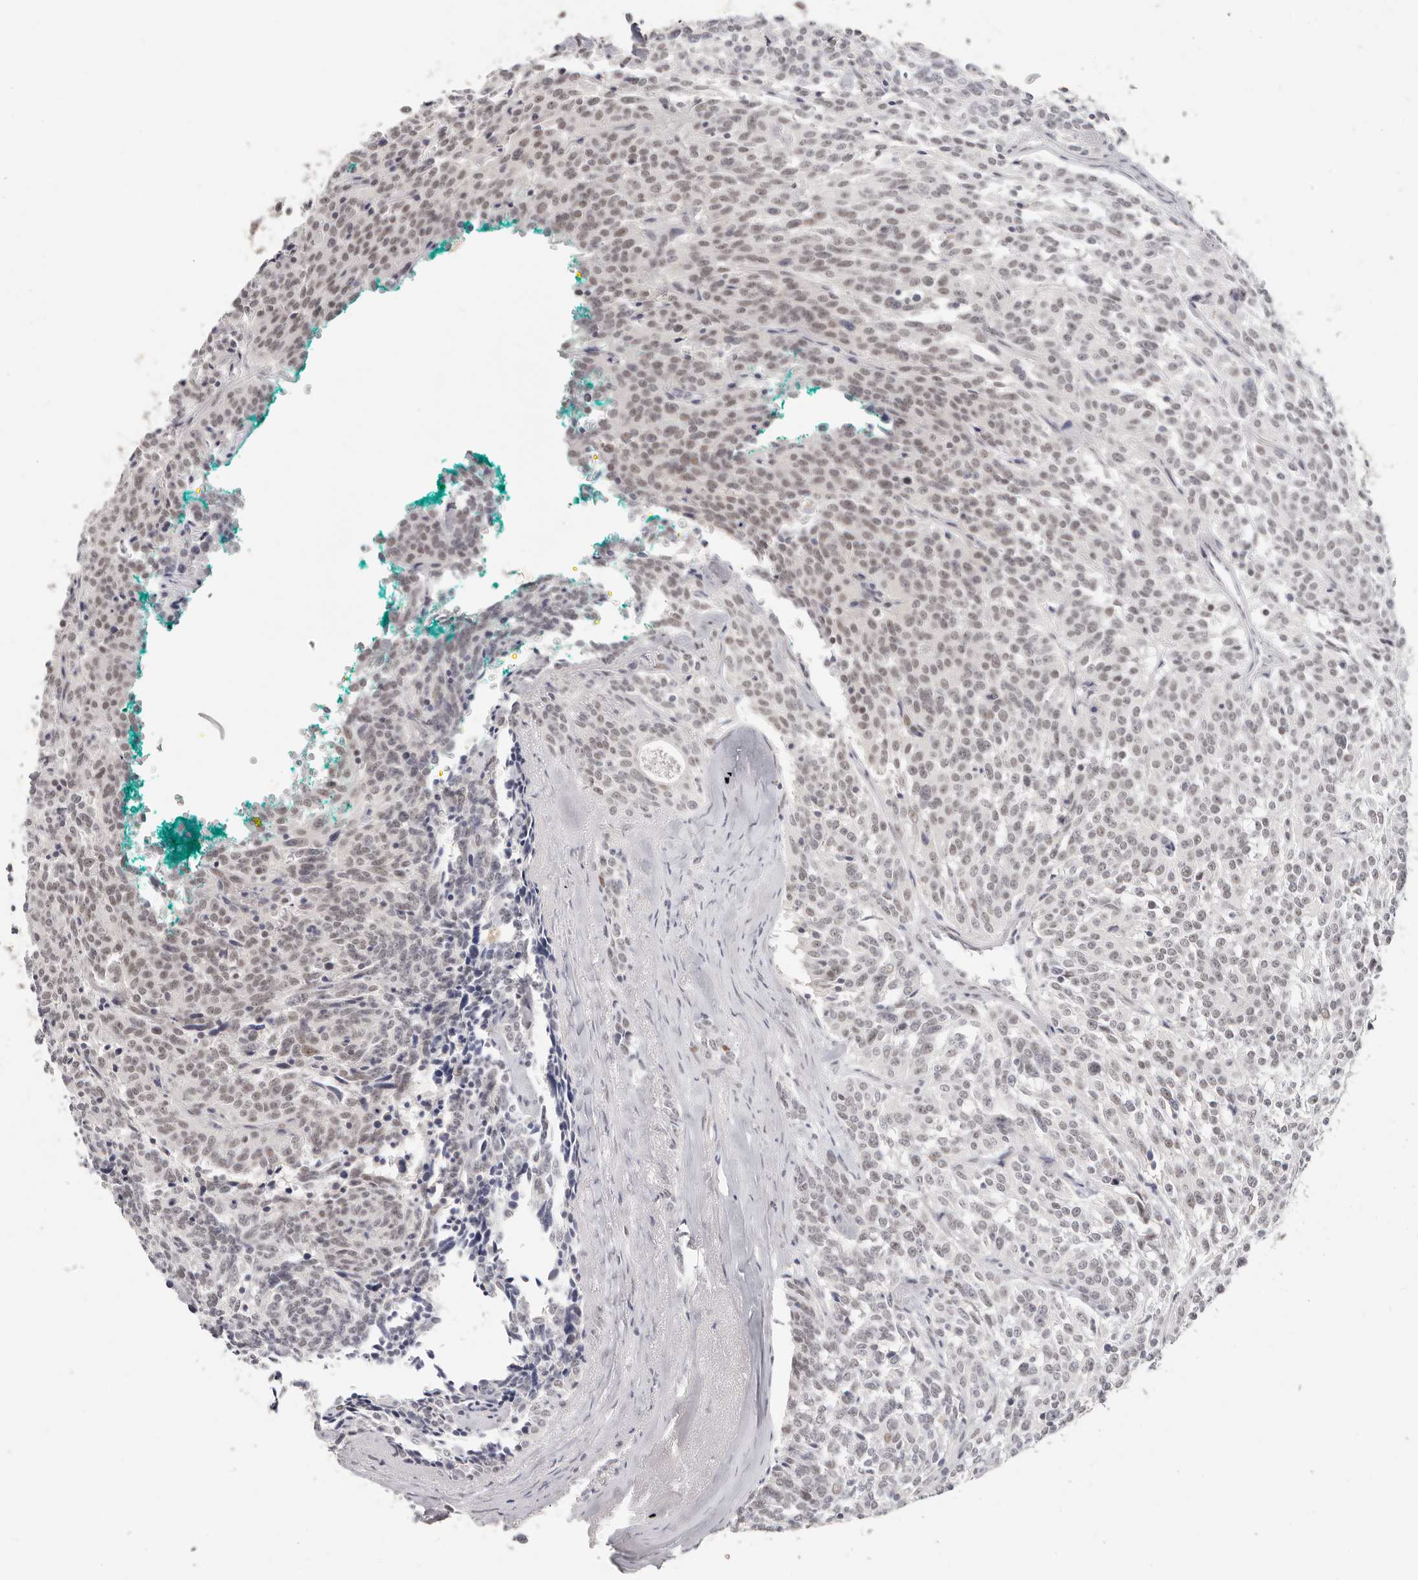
{"staining": {"intensity": "weak", "quantity": "<25%", "location": "nuclear"}, "tissue": "carcinoid", "cell_type": "Tumor cells", "image_type": "cancer", "snomed": [{"axis": "morphology", "description": "Carcinoid, malignant, NOS"}, {"axis": "topography", "description": "Lung"}], "caption": "This is a micrograph of IHC staining of carcinoid, which shows no expression in tumor cells.", "gene": "LARP7", "patient": {"sex": "female", "age": 46}}